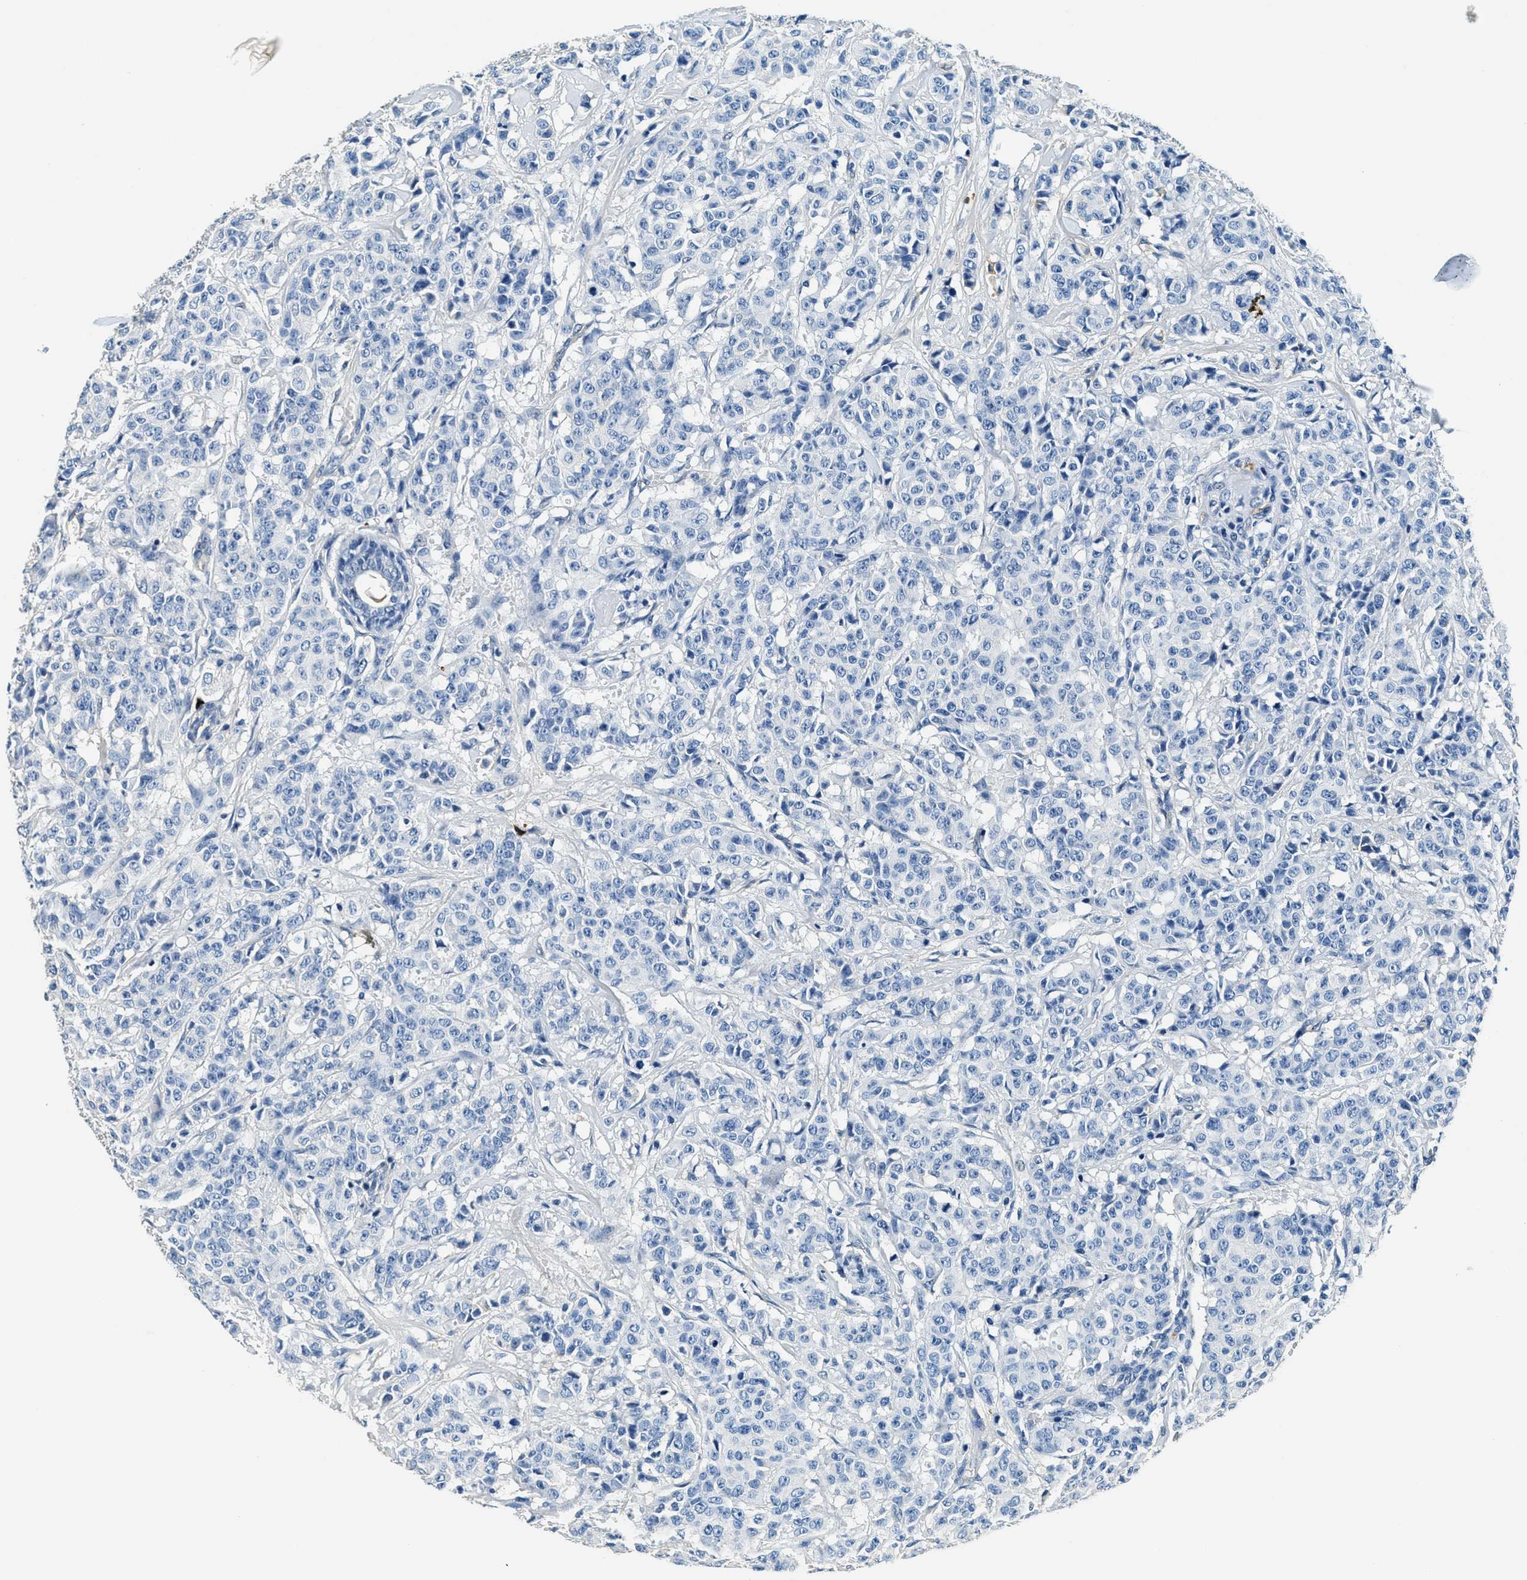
{"staining": {"intensity": "negative", "quantity": "none", "location": "none"}, "tissue": "breast cancer", "cell_type": "Tumor cells", "image_type": "cancer", "snomed": [{"axis": "morphology", "description": "Normal tissue, NOS"}, {"axis": "morphology", "description": "Duct carcinoma"}, {"axis": "topography", "description": "Breast"}], "caption": "Immunohistochemical staining of breast cancer (invasive ductal carcinoma) shows no significant expression in tumor cells.", "gene": "TMEM186", "patient": {"sex": "female", "age": 40}}